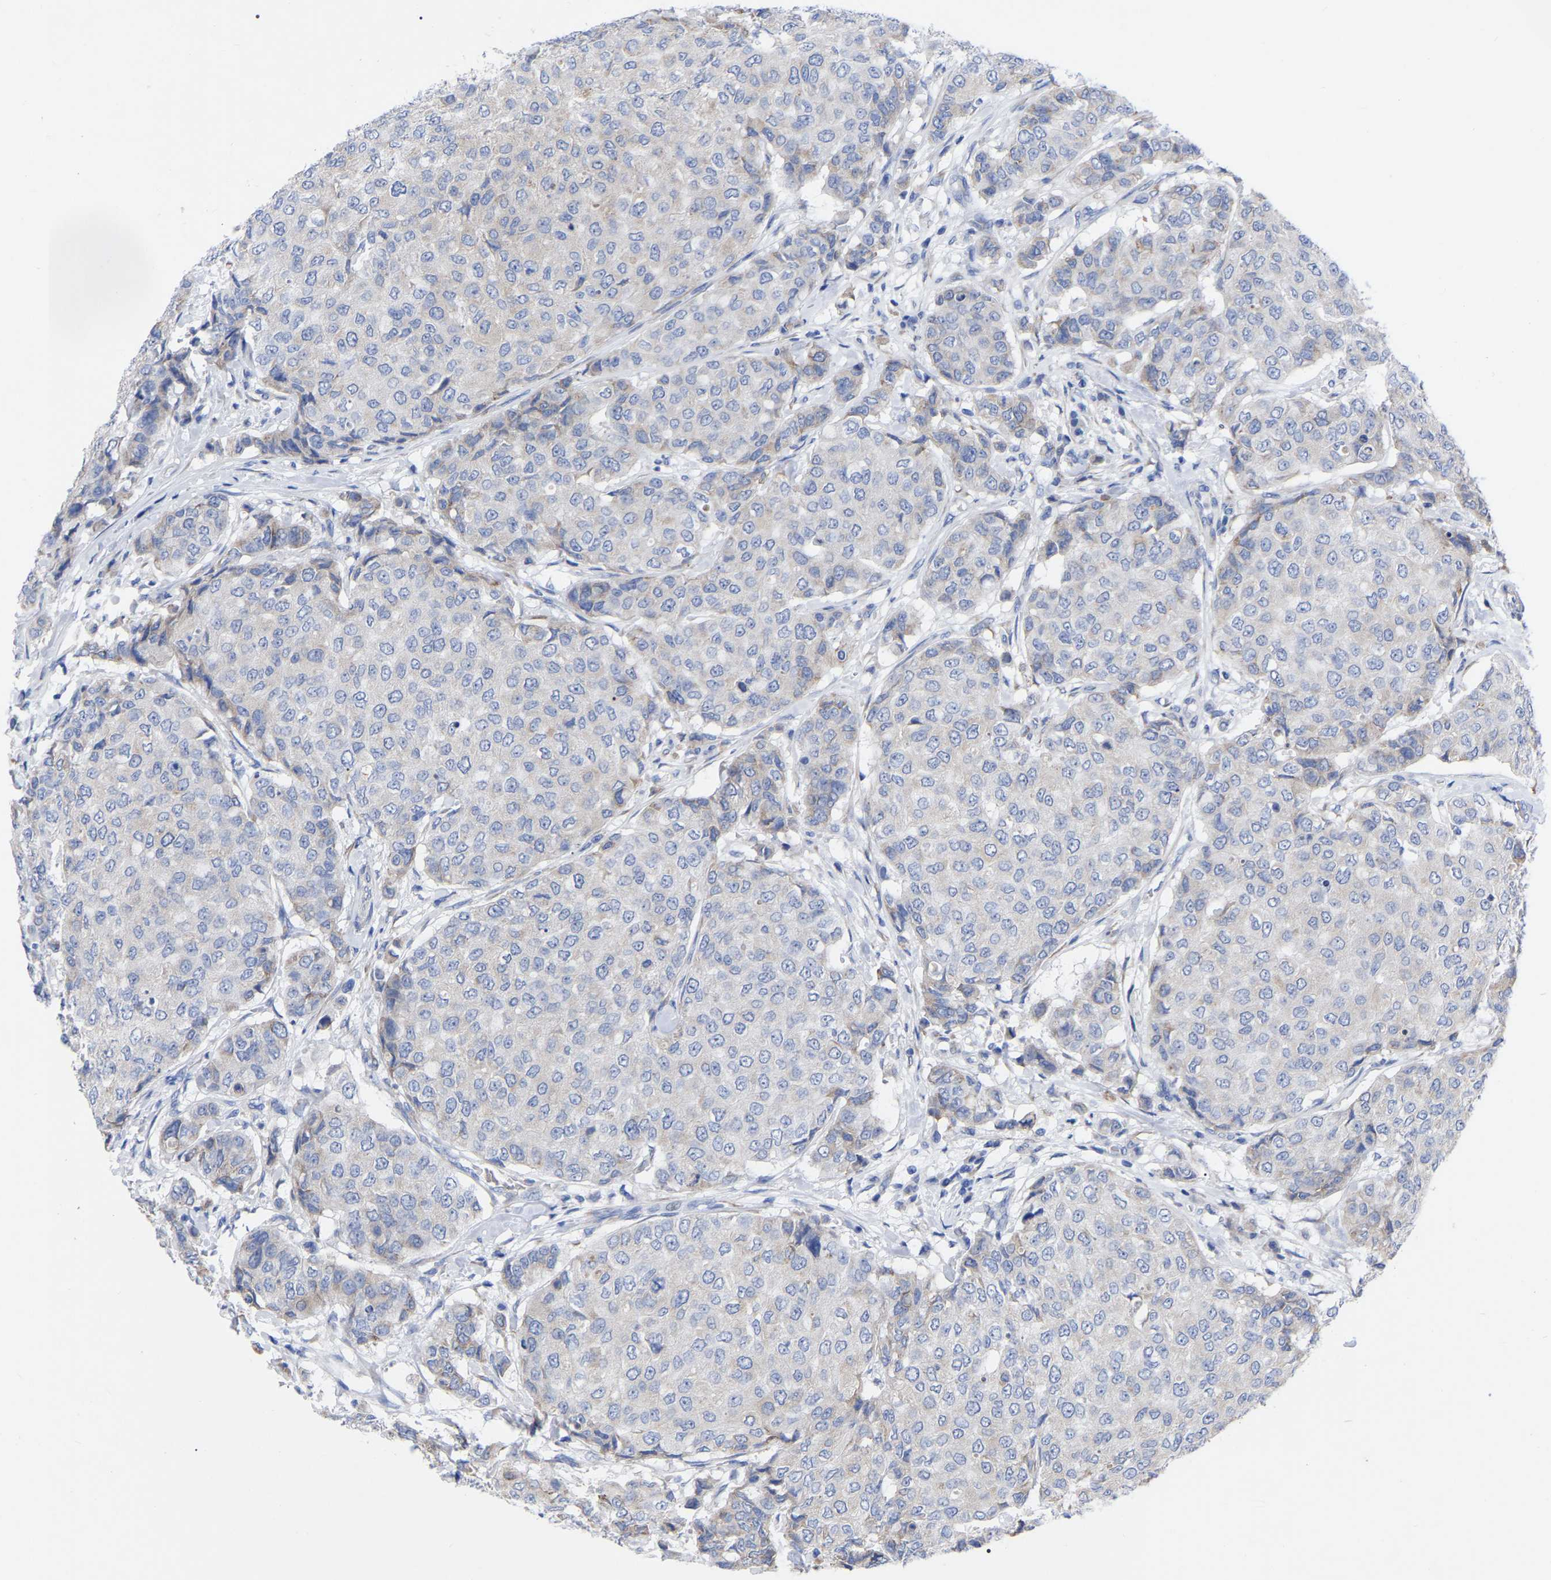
{"staining": {"intensity": "negative", "quantity": "none", "location": "none"}, "tissue": "breast cancer", "cell_type": "Tumor cells", "image_type": "cancer", "snomed": [{"axis": "morphology", "description": "Duct carcinoma"}, {"axis": "topography", "description": "Breast"}], "caption": "This is an IHC image of breast cancer (intraductal carcinoma). There is no positivity in tumor cells.", "gene": "GDF3", "patient": {"sex": "female", "age": 27}}